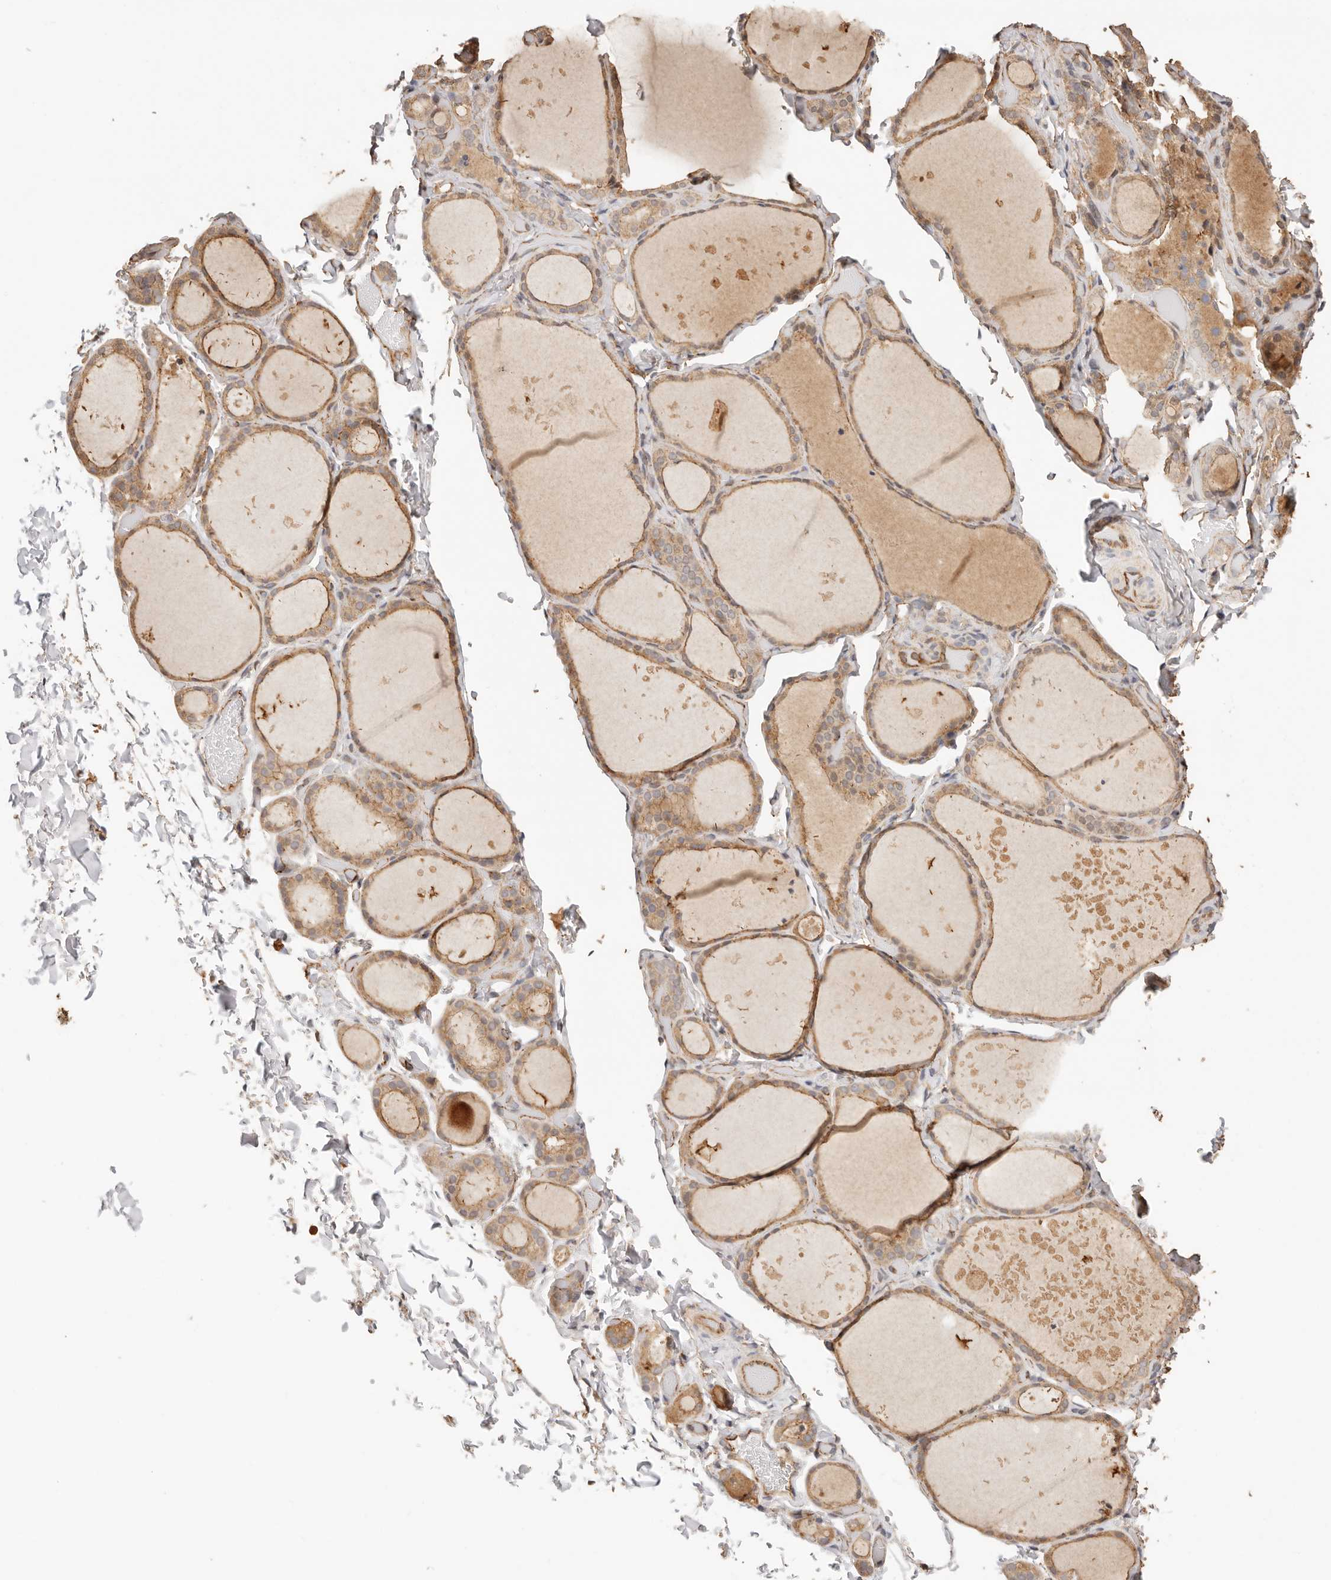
{"staining": {"intensity": "moderate", "quantity": ">75%", "location": "cytoplasmic/membranous"}, "tissue": "thyroid gland", "cell_type": "Glandular cells", "image_type": "normal", "snomed": [{"axis": "morphology", "description": "Normal tissue, NOS"}, {"axis": "topography", "description": "Thyroid gland"}], "caption": "Immunohistochemical staining of normal thyroid gland reveals medium levels of moderate cytoplasmic/membranous positivity in about >75% of glandular cells.", "gene": "AFDN", "patient": {"sex": "female", "age": 44}}